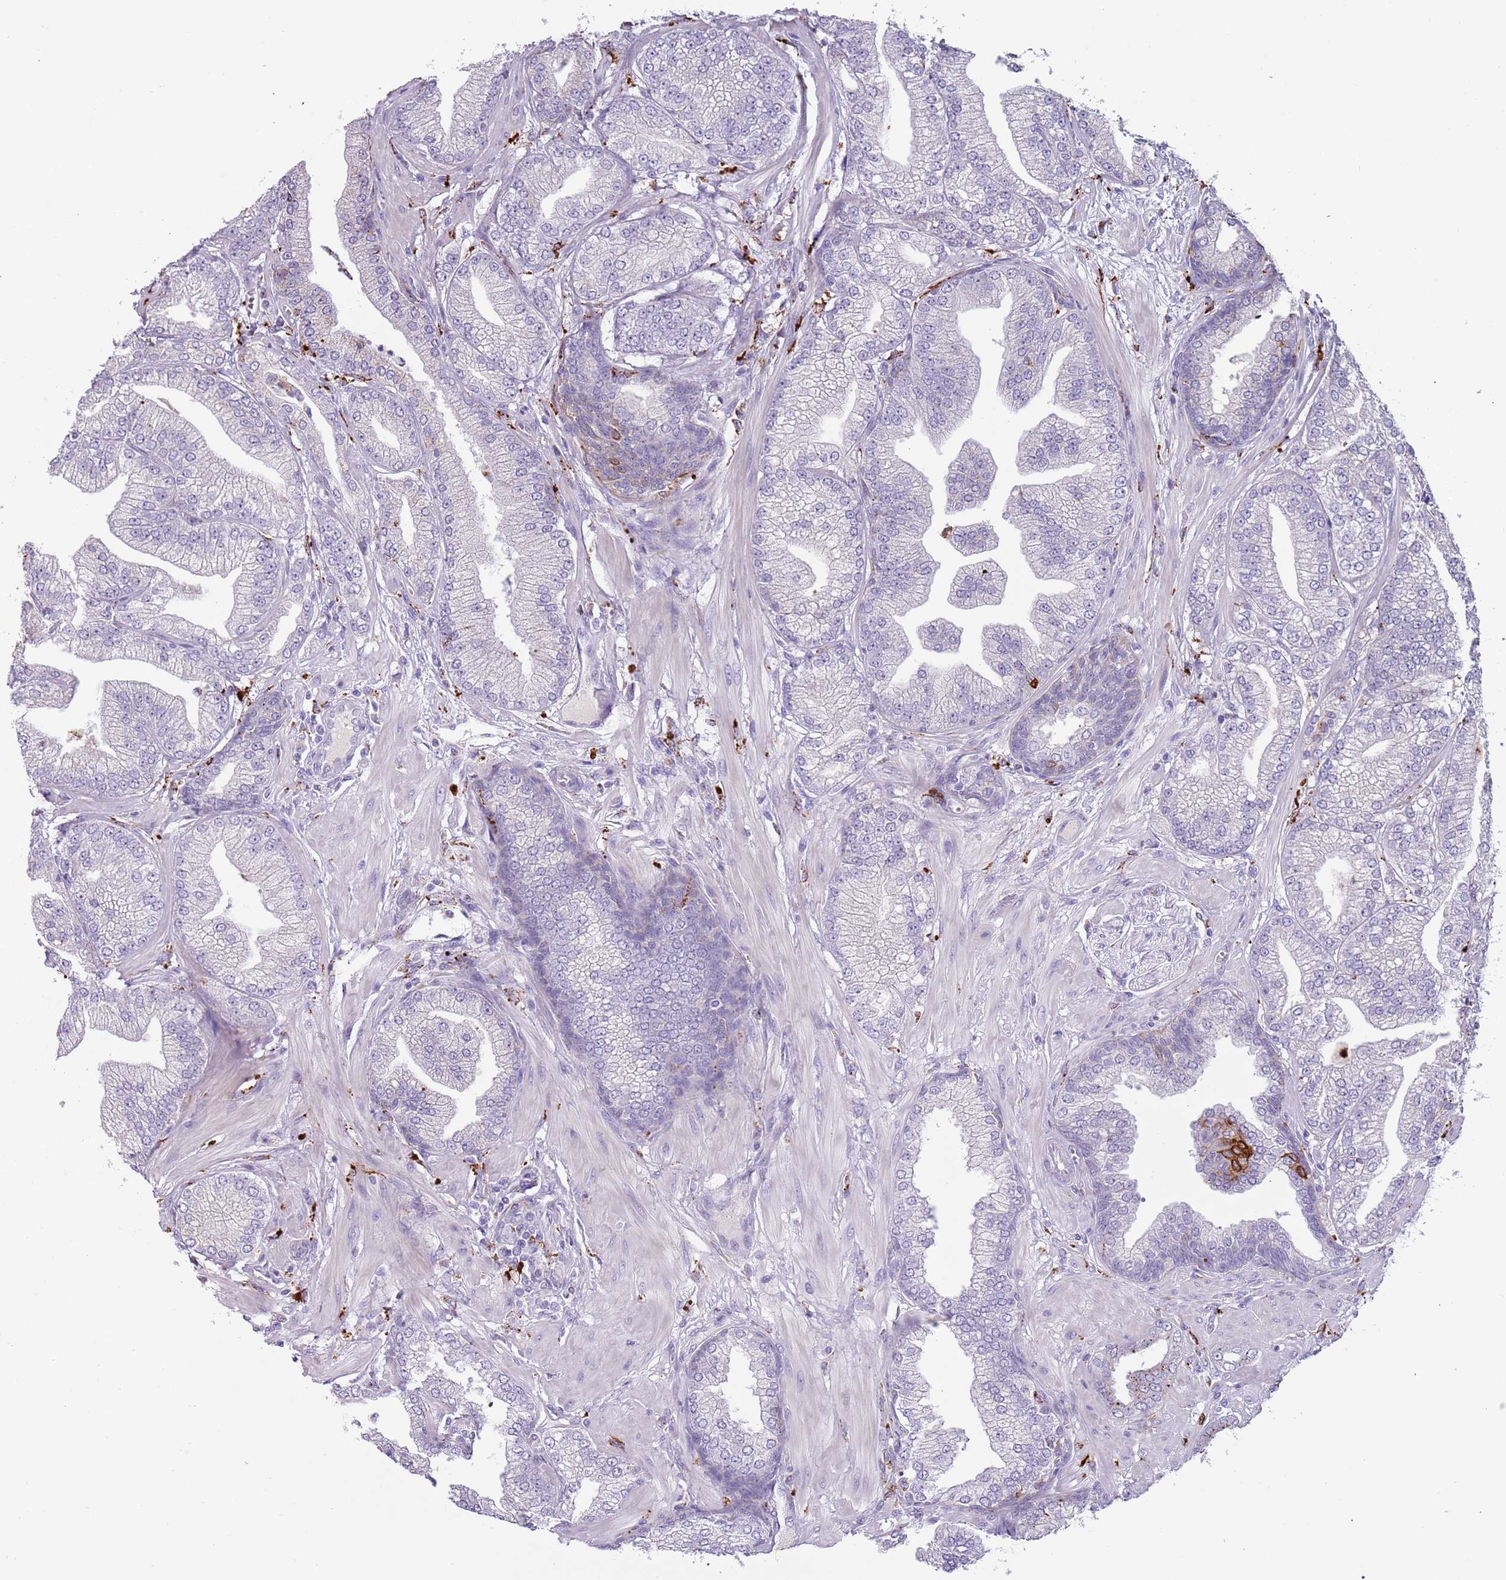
{"staining": {"intensity": "negative", "quantity": "none", "location": "none"}, "tissue": "prostate cancer", "cell_type": "Tumor cells", "image_type": "cancer", "snomed": [{"axis": "morphology", "description": "Adenocarcinoma, Low grade"}, {"axis": "topography", "description": "Prostate"}], "caption": "A photomicrograph of prostate adenocarcinoma (low-grade) stained for a protein demonstrates no brown staining in tumor cells.", "gene": "NWD2", "patient": {"sex": "male", "age": 55}}